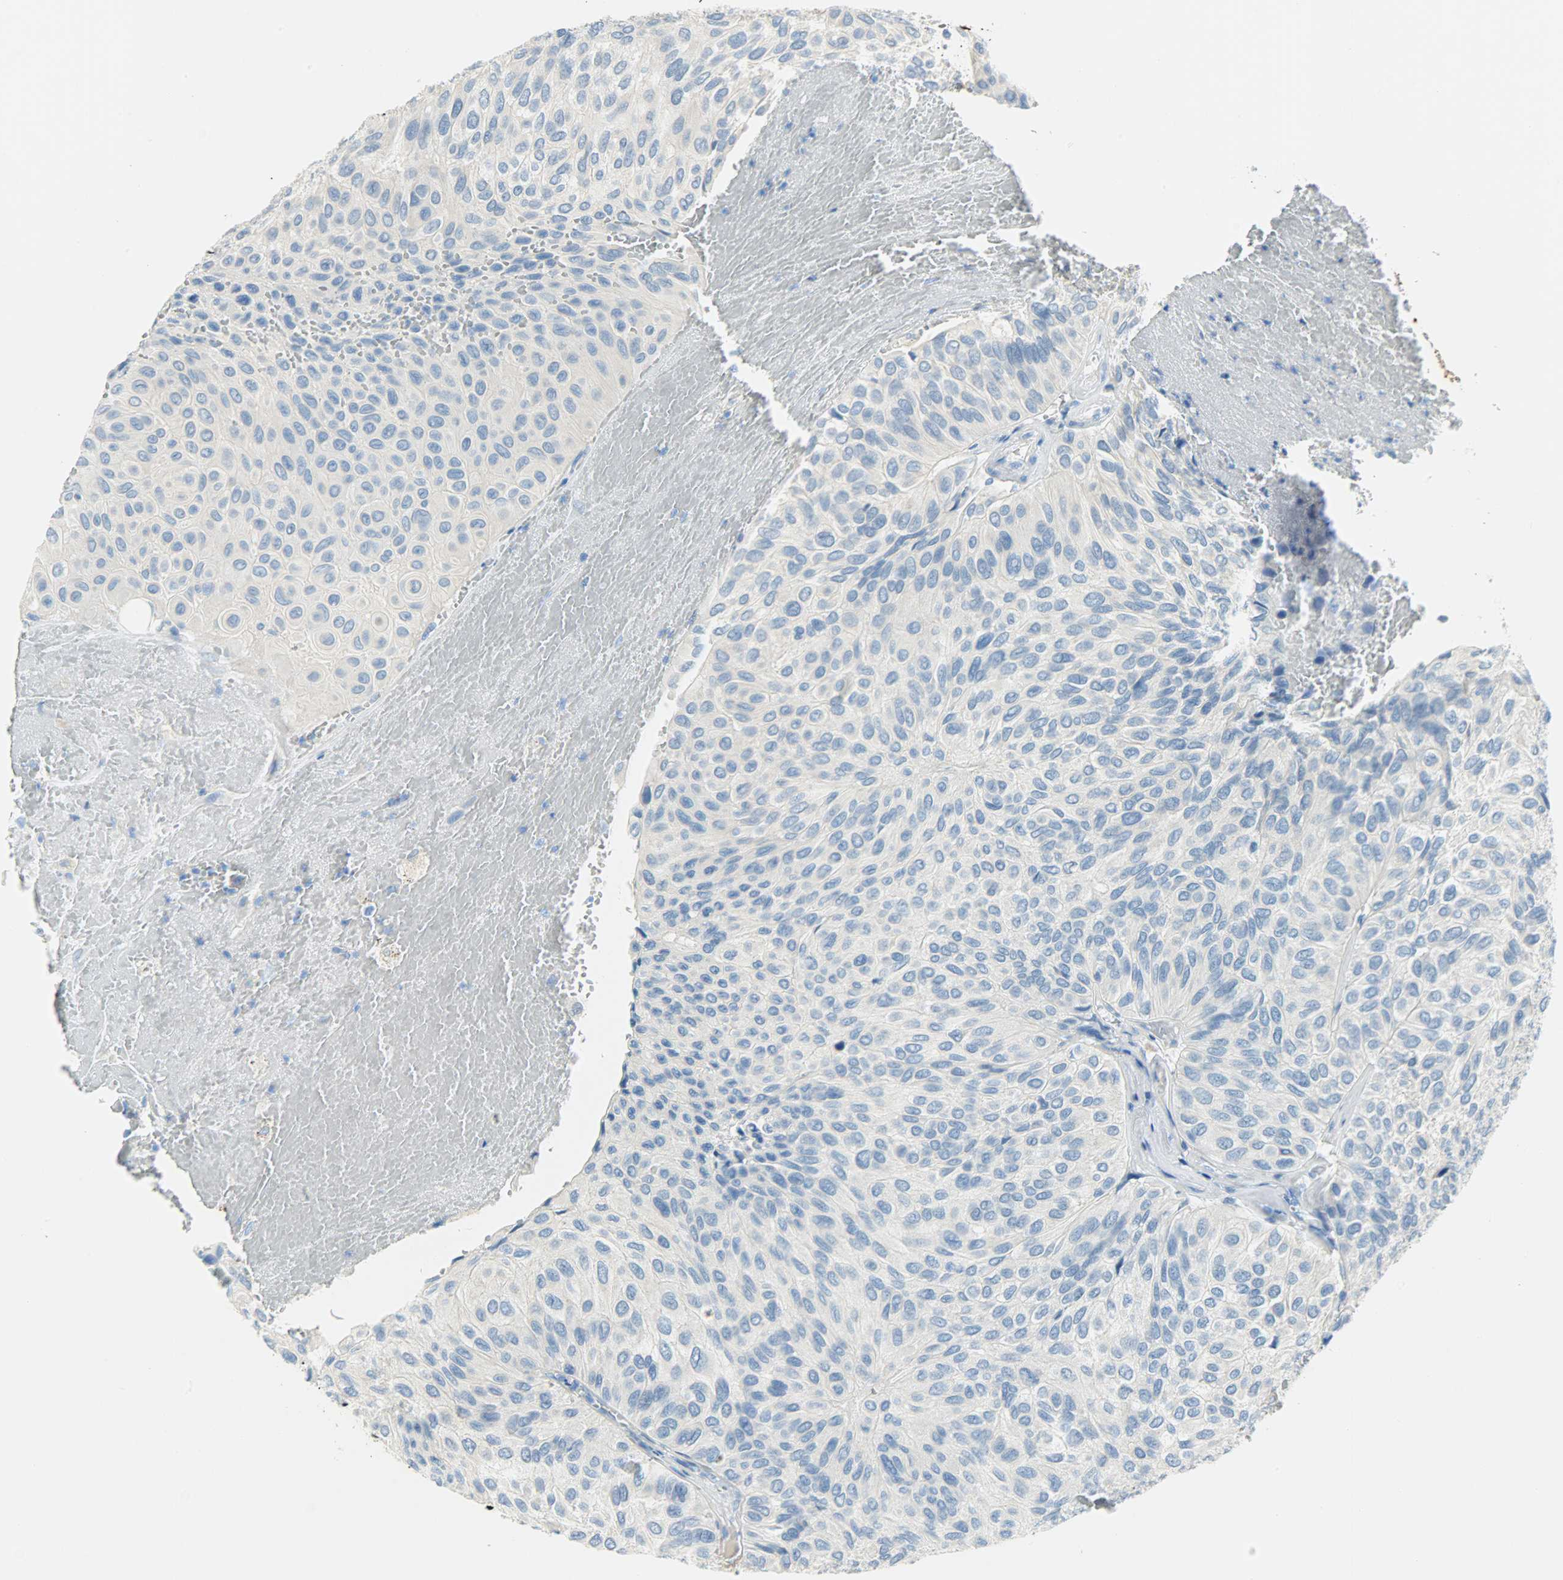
{"staining": {"intensity": "negative", "quantity": "none", "location": "none"}, "tissue": "urothelial cancer", "cell_type": "Tumor cells", "image_type": "cancer", "snomed": [{"axis": "morphology", "description": "Urothelial carcinoma, High grade"}, {"axis": "topography", "description": "Urinary bladder"}], "caption": "Urothelial carcinoma (high-grade) stained for a protein using IHC reveals no staining tumor cells.", "gene": "PROM1", "patient": {"sex": "male", "age": 66}}